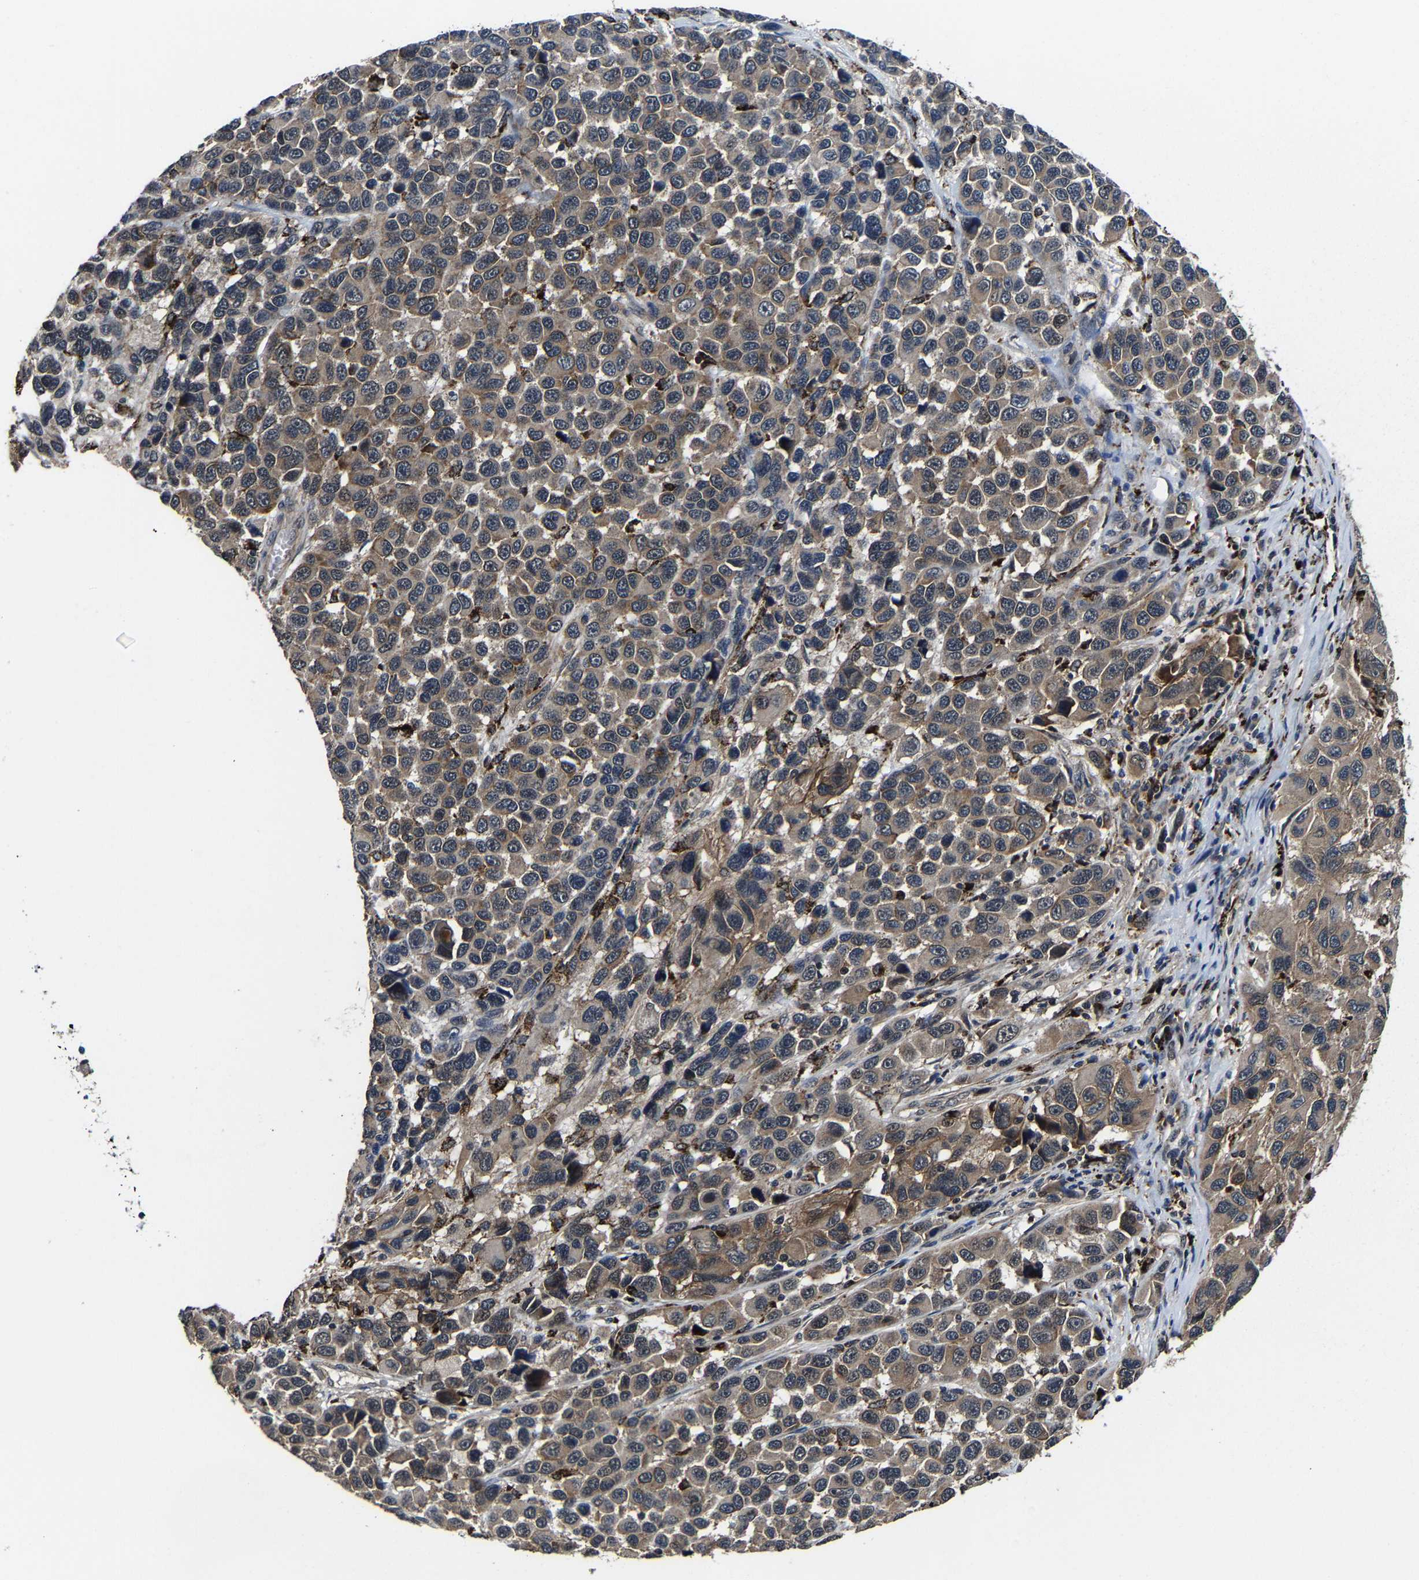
{"staining": {"intensity": "weak", "quantity": ">75%", "location": "cytoplasmic/membranous"}, "tissue": "melanoma", "cell_type": "Tumor cells", "image_type": "cancer", "snomed": [{"axis": "morphology", "description": "Malignant melanoma, NOS"}, {"axis": "topography", "description": "Skin"}], "caption": "Immunohistochemical staining of melanoma reveals low levels of weak cytoplasmic/membranous positivity in approximately >75% of tumor cells.", "gene": "ZCCHC7", "patient": {"sex": "male", "age": 53}}